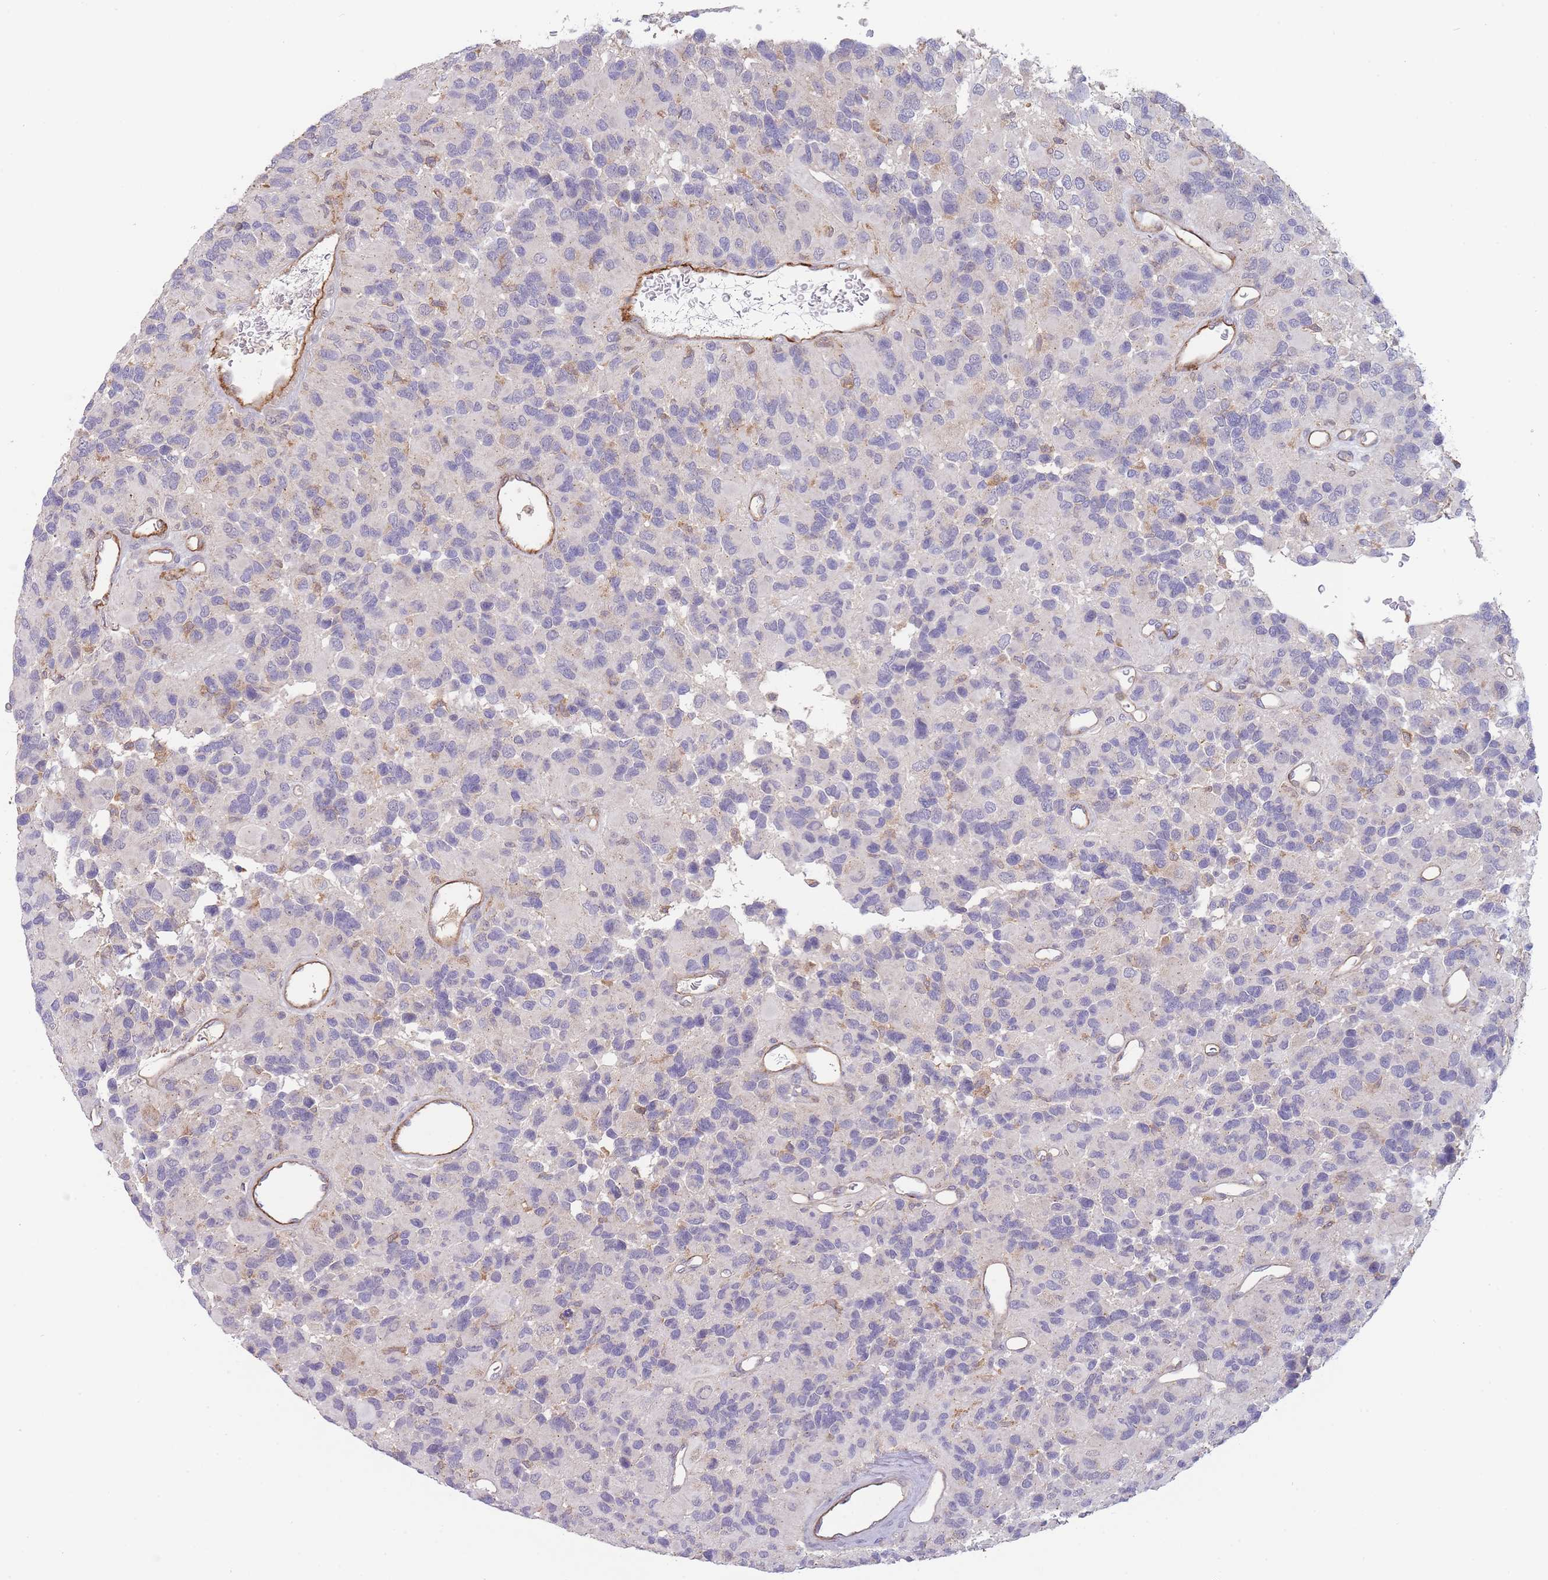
{"staining": {"intensity": "negative", "quantity": "none", "location": "none"}, "tissue": "glioma", "cell_type": "Tumor cells", "image_type": "cancer", "snomed": [{"axis": "morphology", "description": "Glioma, malignant, High grade"}, {"axis": "topography", "description": "Brain"}], "caption": "Immunohistochemical staining of glioma reveals no significant positivity in tumor cells.", "gene": "NDUFAF5", "patient": {"sex": "male", "age": 77}}